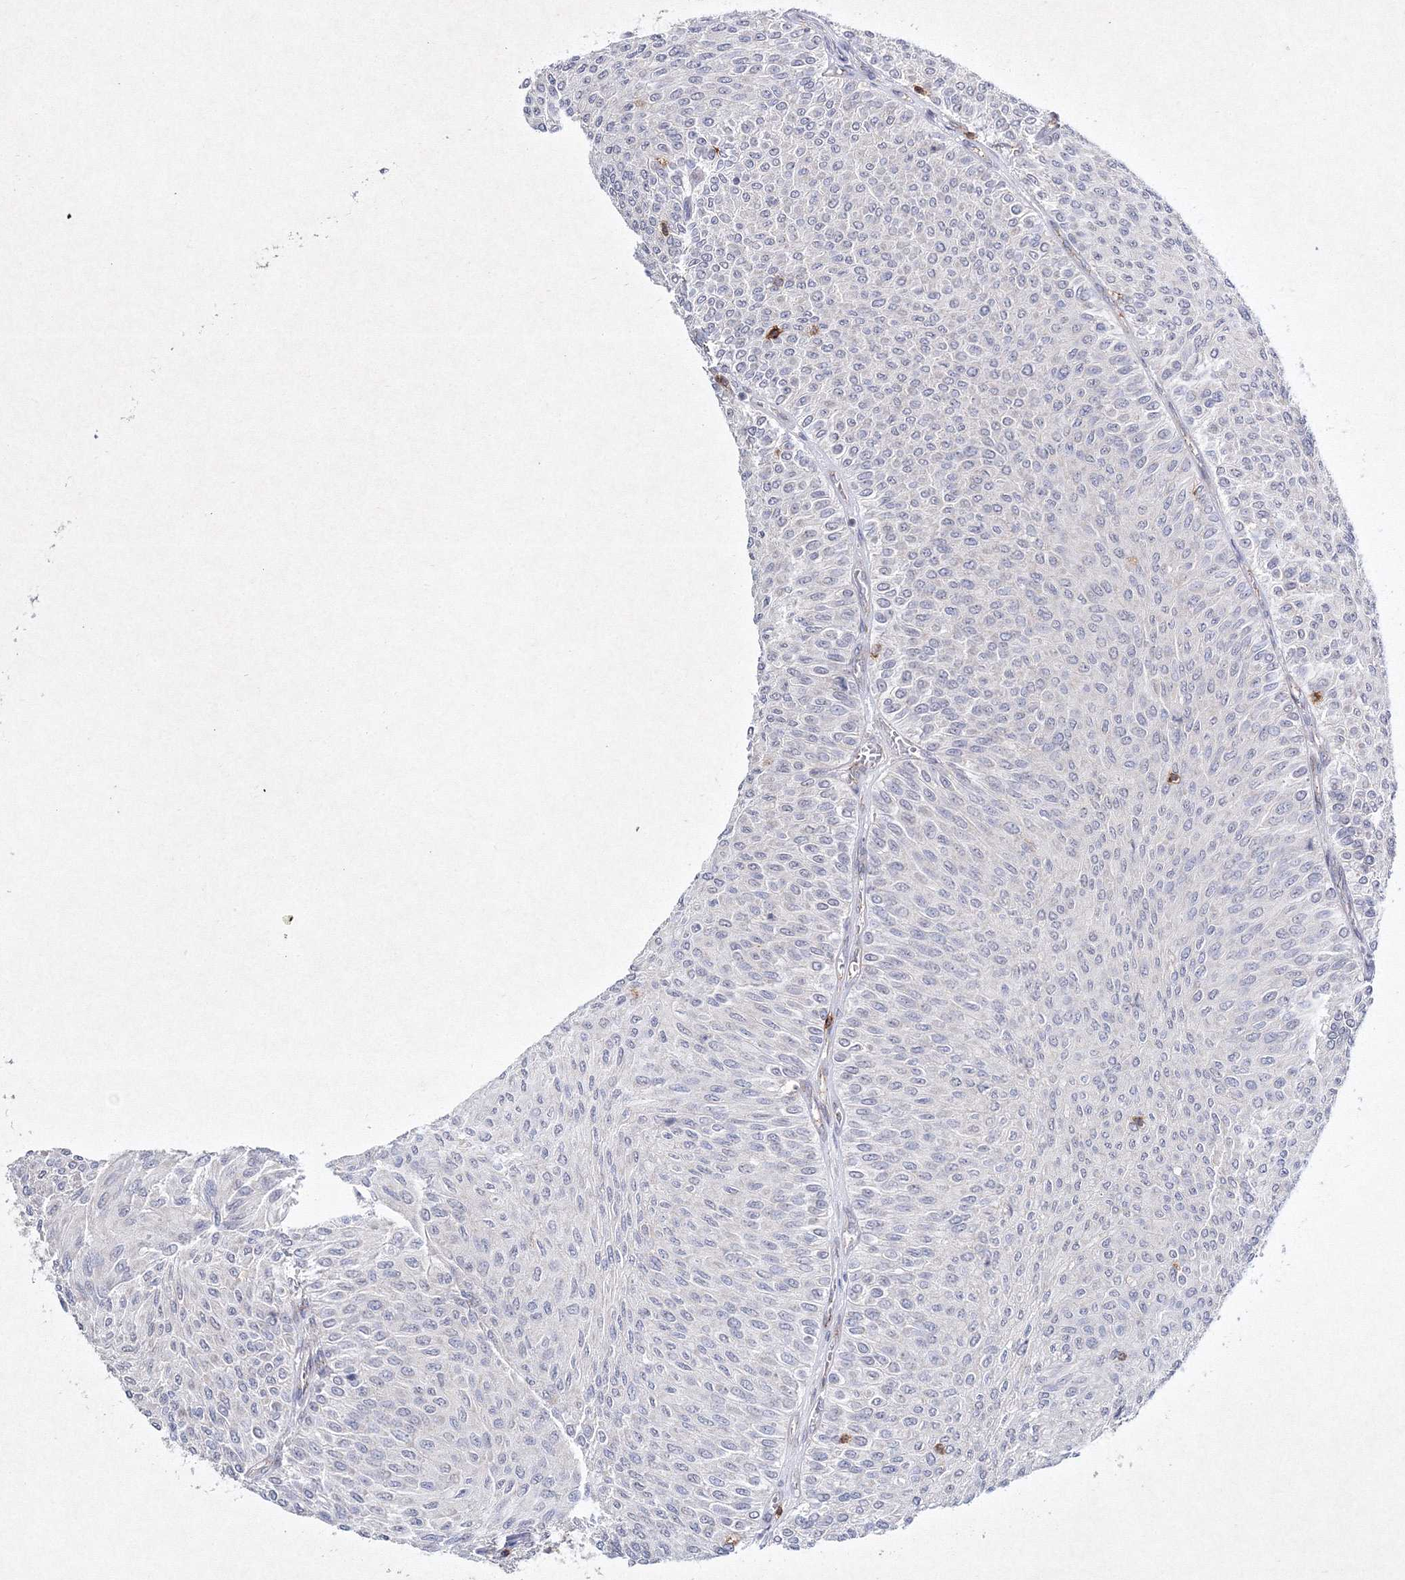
{"staining": {"intensity": "negative", "quantity": "none", "location": "none"}, "tissue": "urothelial cancer", "cell_type": "Tumor cells", "image_type": "cancer", "snomed": [{"axis": "morphology", "description": "Urothelial carcinoma, Low grade"}, {"axis": "topography", "description": "Urinary bladder"}], "caption": "Urothelial carcinoma (low-grade) was stained to show a protein in brown. There is no significant positivity in tumor cells.", "gene": "HCST", "patient": {"sex": "male", "age": 78}}